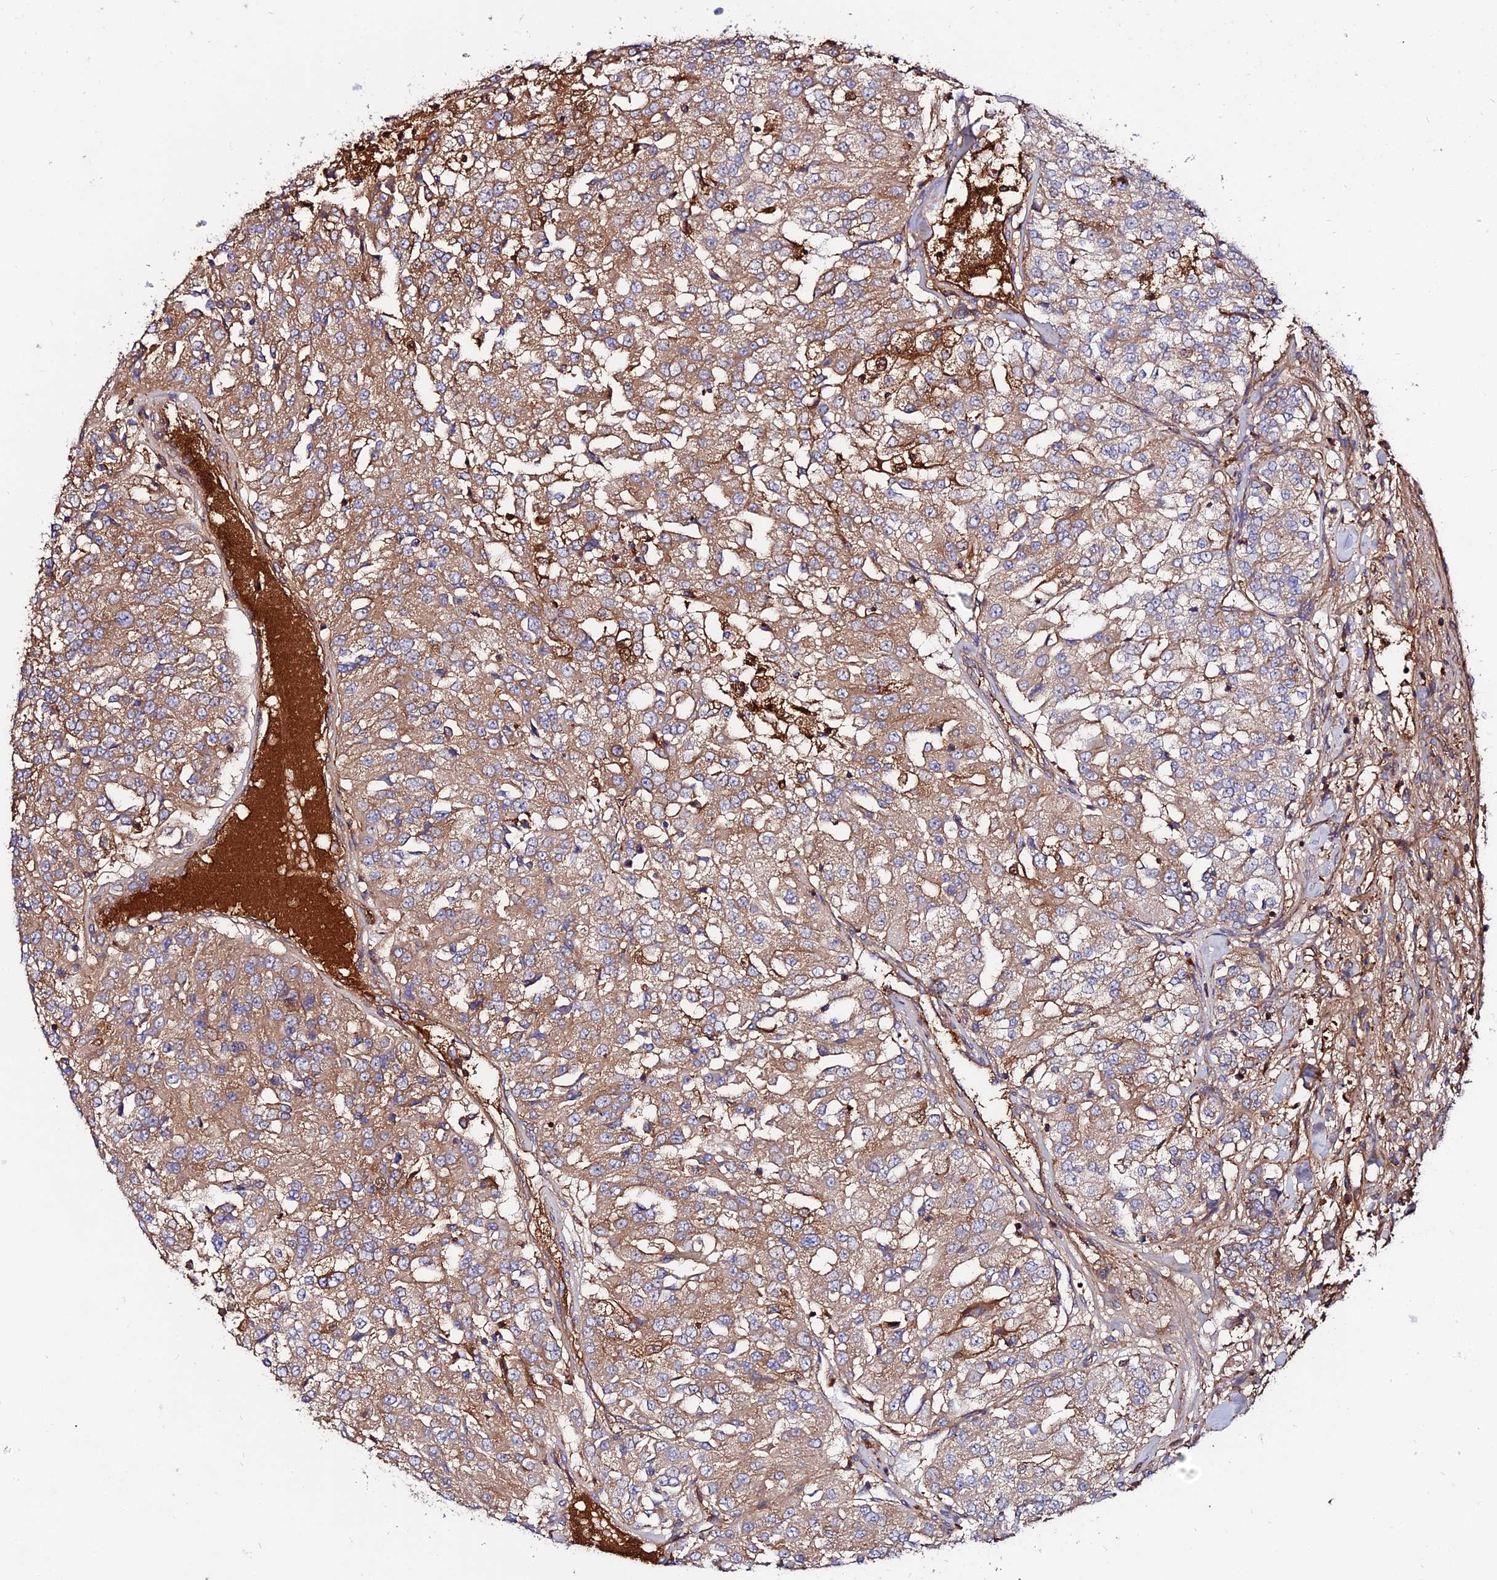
{"staining": {"intensity": "moderate", "quantity": ">75%", "location": "cytoplasmic/membranous"}, "tissue": "renal cancer", "cell_type": "Tumor cells", "image_type": "cancer", "snomed": [{"axis": "morphology", "description": "Adenocarcinoma, NOS"}, {"axis": "topography", "description": "Kidney"}], "caption": "Immunohistochemical staining of human renal cancer (adenocarcinoma) exhibits medium levels of moderate cytoplasmic/membranous staining in about >75% of tumor cells.", "gene": "PYM1", "patient": {"sex": "female", "age": 63}}